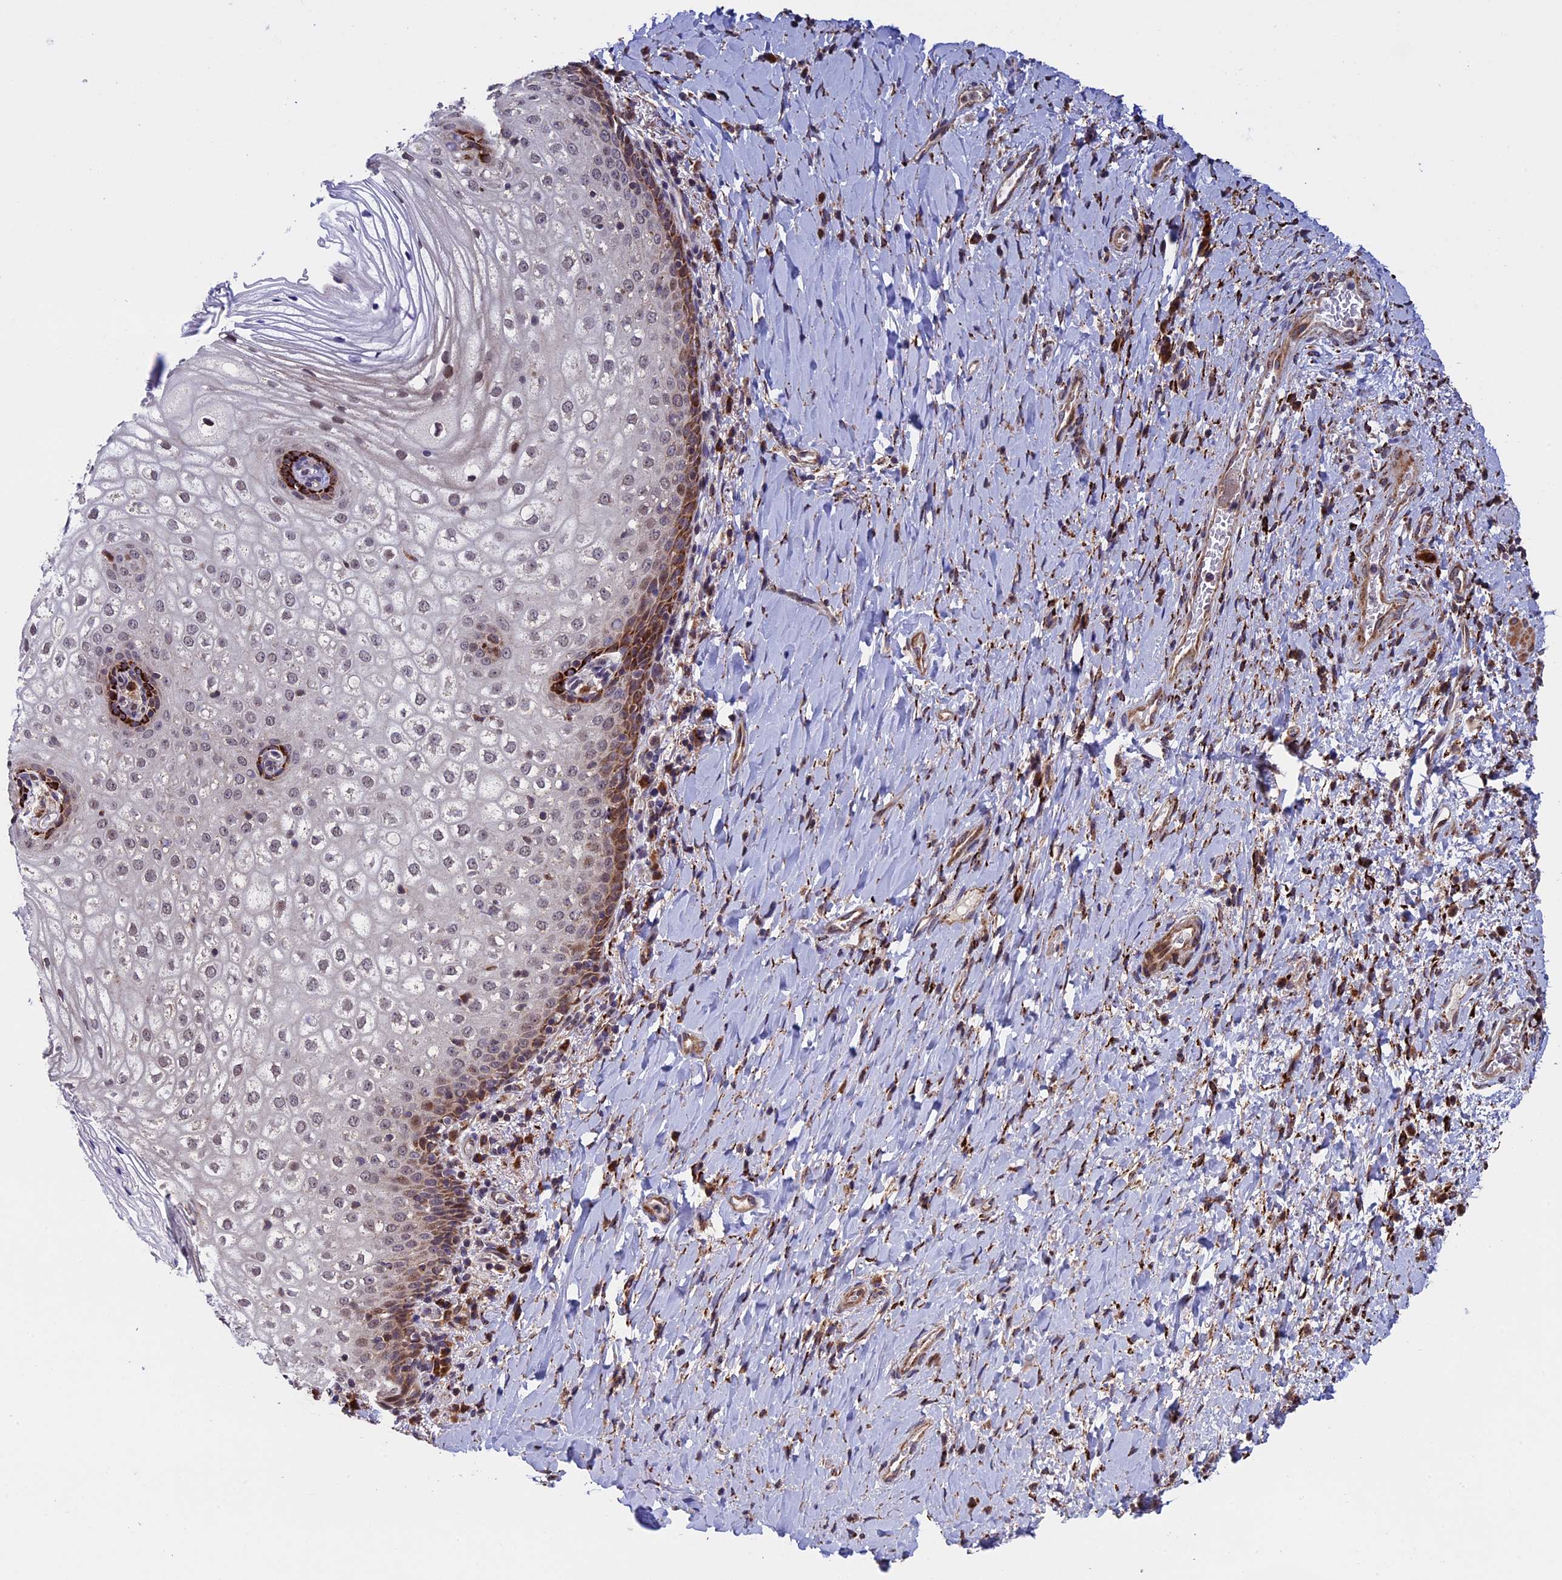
{"staining": {"intensity": "moderate", "quantity": "25%-75%", "location": "cytoplasmic/membranous"}, "tissue": "vagina", "cell_type": "Squamous epithelial cells", "image_type": "normal", "snomed": [{"axis": "morphology", "description": "Normal tissue, NOS"}, {"axis": "topography", "description": "Vagina"}], "caption": "An immunohistochemistry micrograph of unremarkable tissue is shown. Protein staining in brown shows moderate cytoplasmic/membranous positivity in vagina within squamous epithelial cells.", "gene": "RNF17", "patient": {"sex": "female", "age": 60}}